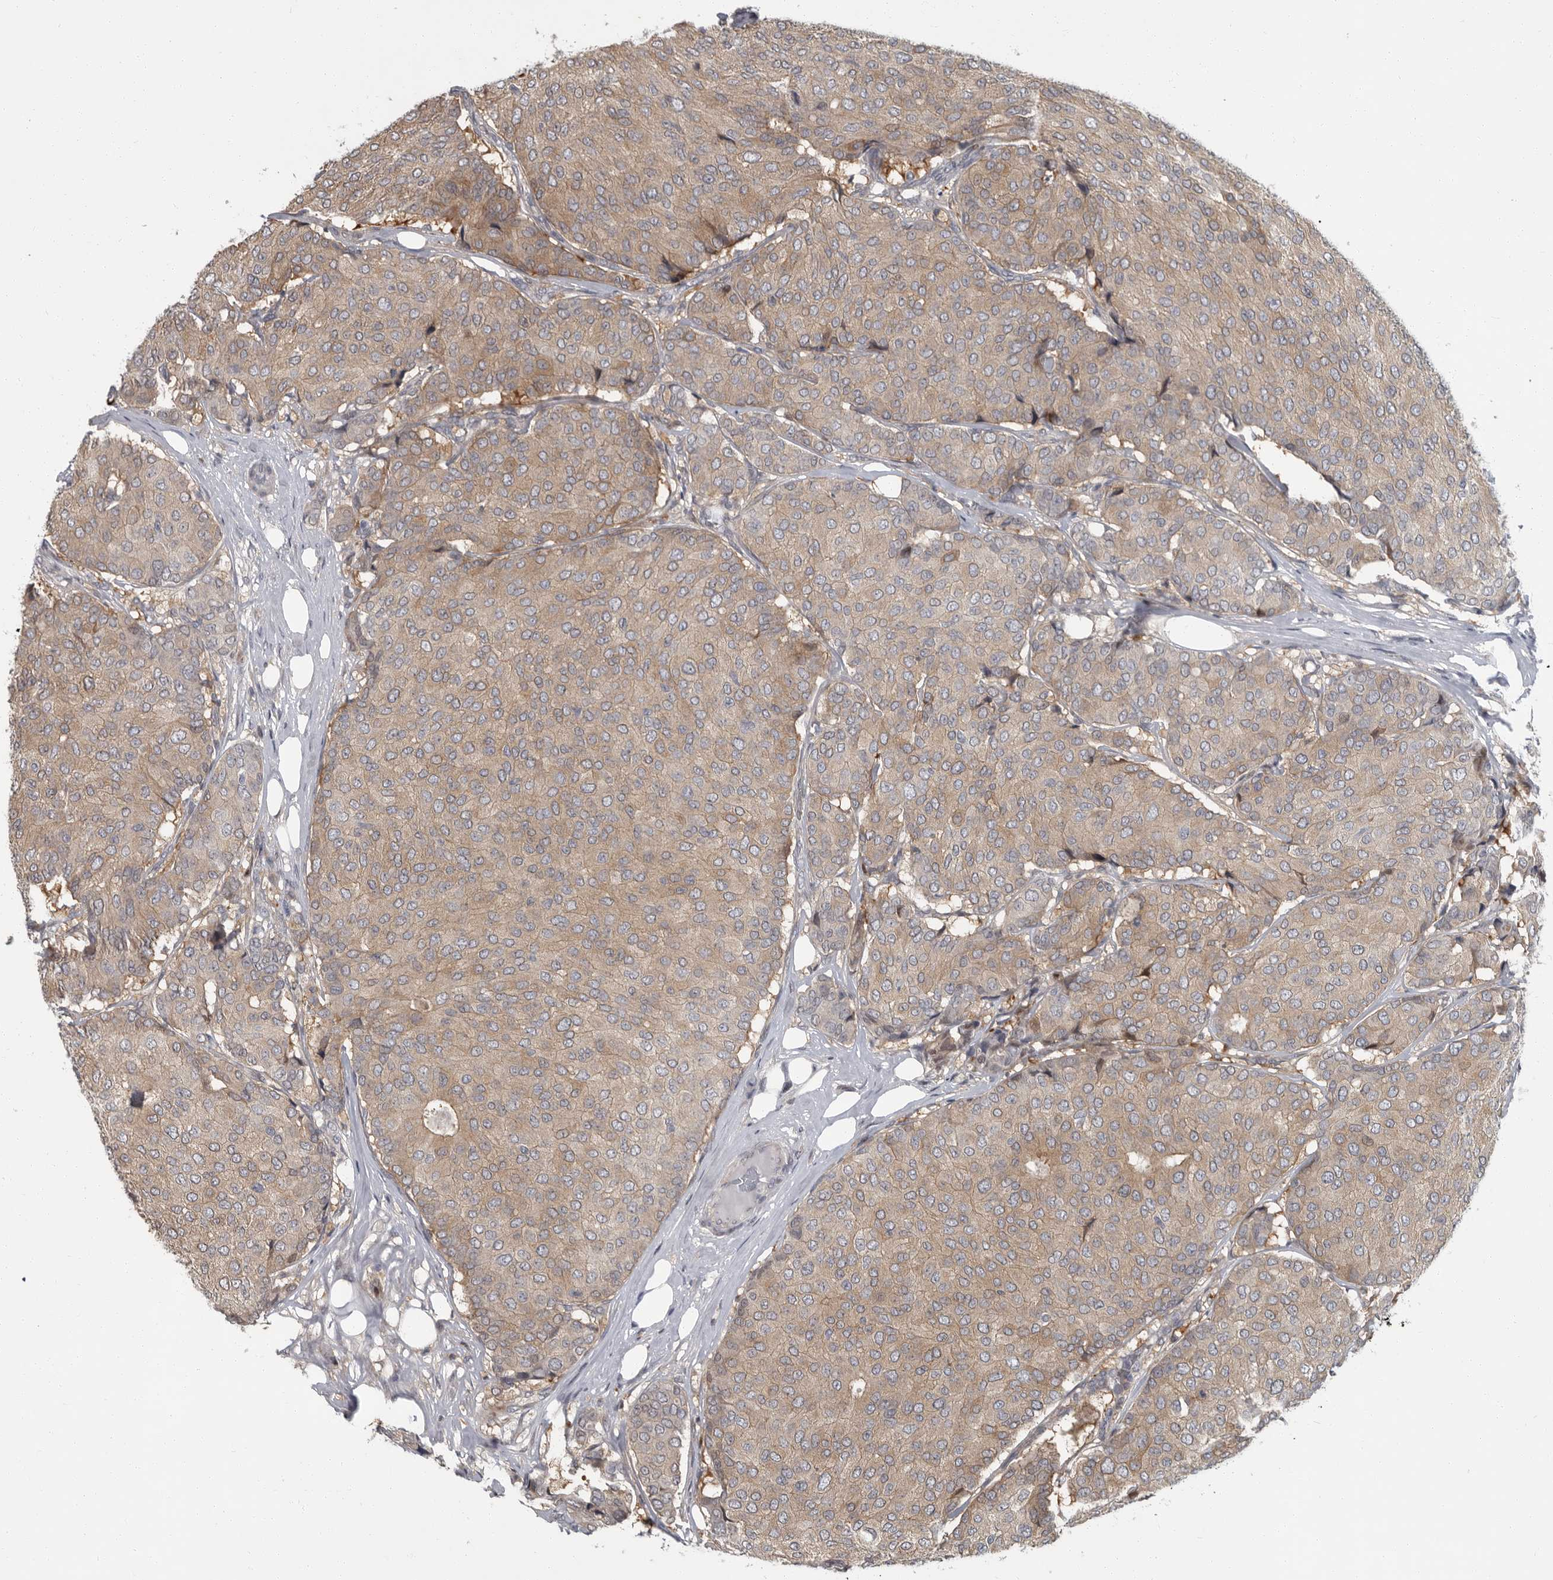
{"staining": {"intensity": "weak", "quantity": "25%-75%", "location": "cytoplasmic/membranous"}, "tissue": "breast cancer", "cell_type": "Tumor cells", "image_type": "cancer", "snomed": [{"axis": "morphology", "description": "Duct carcinoma"}, {"axis": "topography", "description": "Breast"}], "caption": "Breast infiltrating ductal carcinoma tissue shows weak cytoplasmic/membranous expression in about 25%-75% of tumor cells", "gene": "PDE7A", "patient": {"sex": "female", "age": 75}}